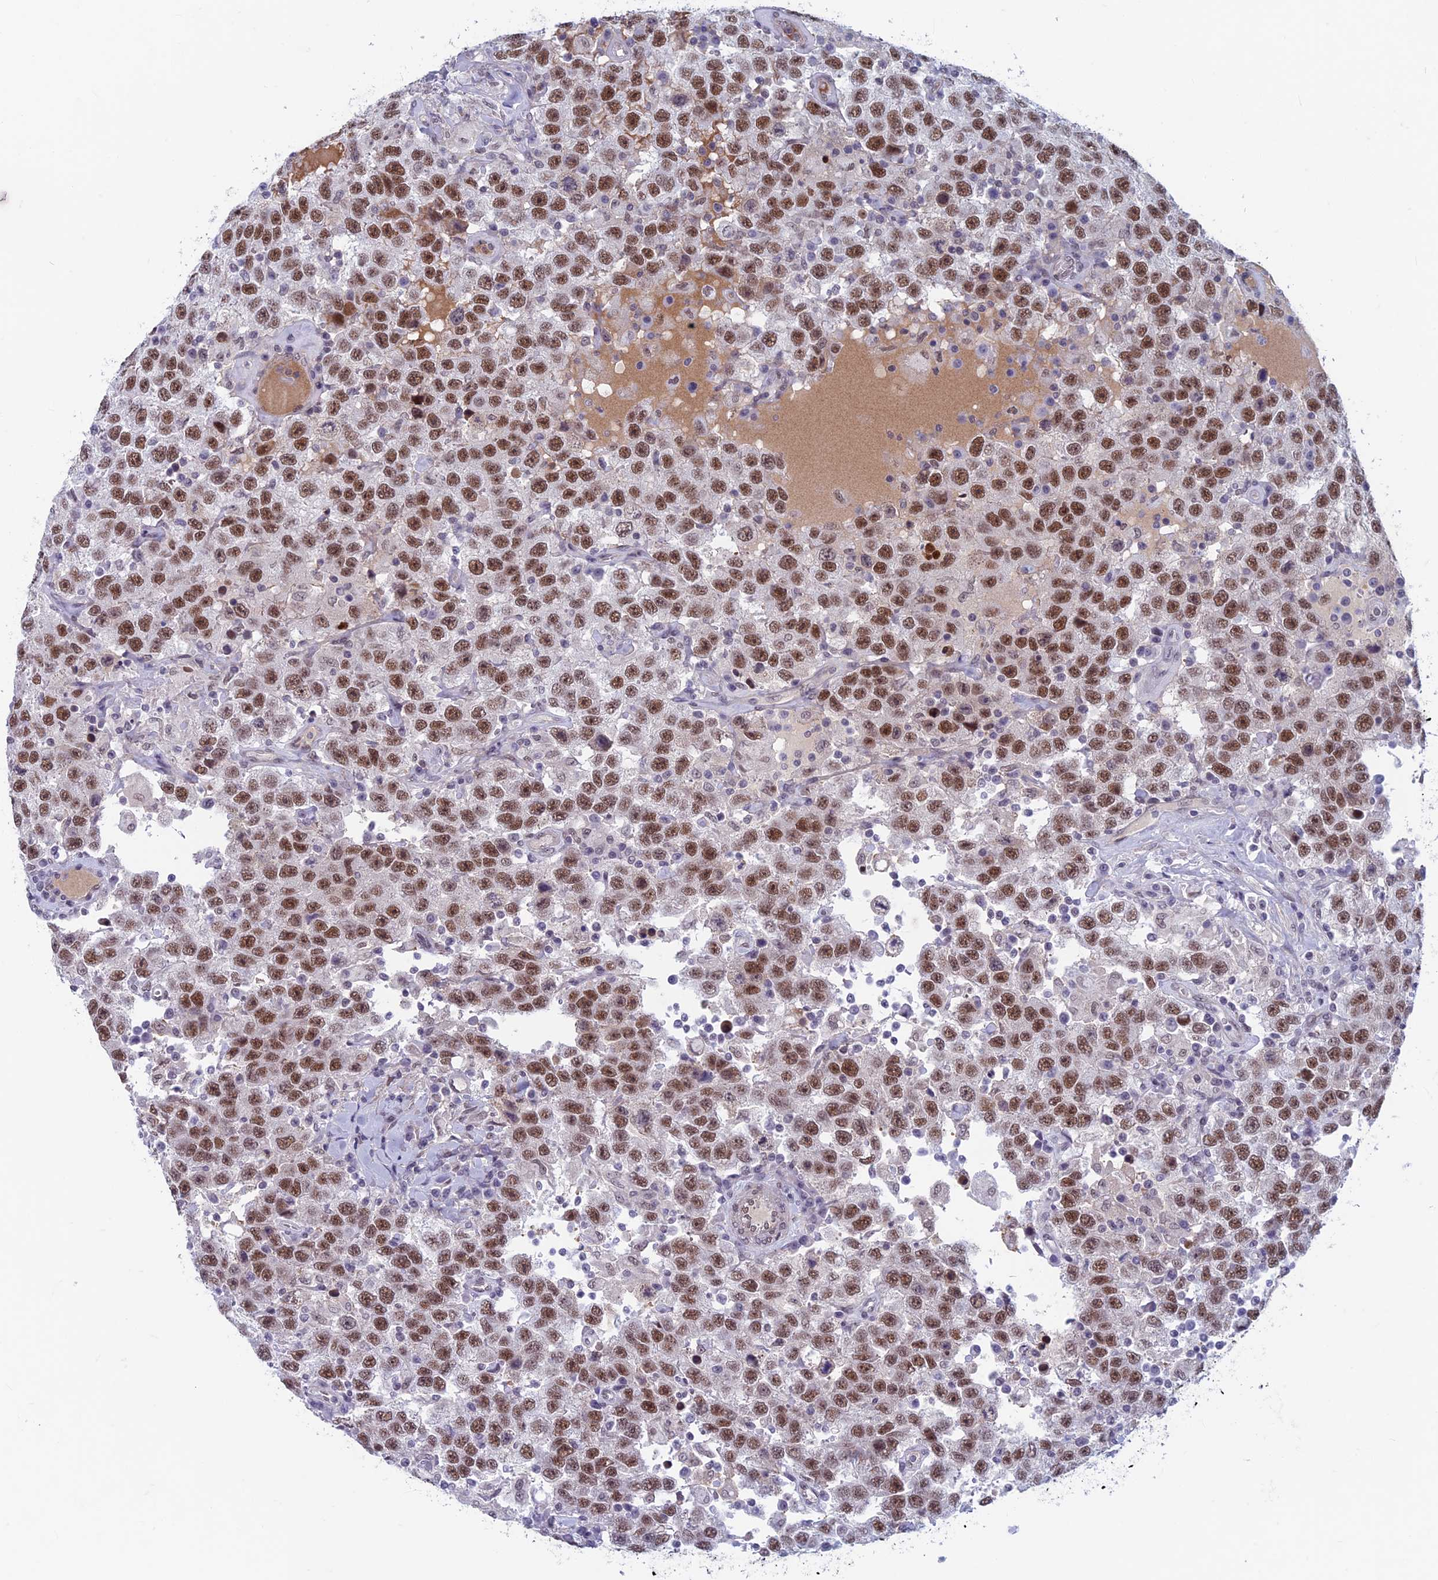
{"staining": {"intensity": "moderate", "quantity": ">75%", "location": "nuclear"}, "tissue": "testis cancer", "cell_type": "Tumor cells", "image_type": "cancer", "snomed": [{"axis": "morphology", "description": "Seminoma, NOS"}, {"axis": "topography", "description": "Testis"}], "caption": "A micrograph of human testis cancer stained for a protein shows moderate nuclear brown staining in tumor cells.", "gene": "ASH2L", "patient": {"sex": "male", "age": 41}}